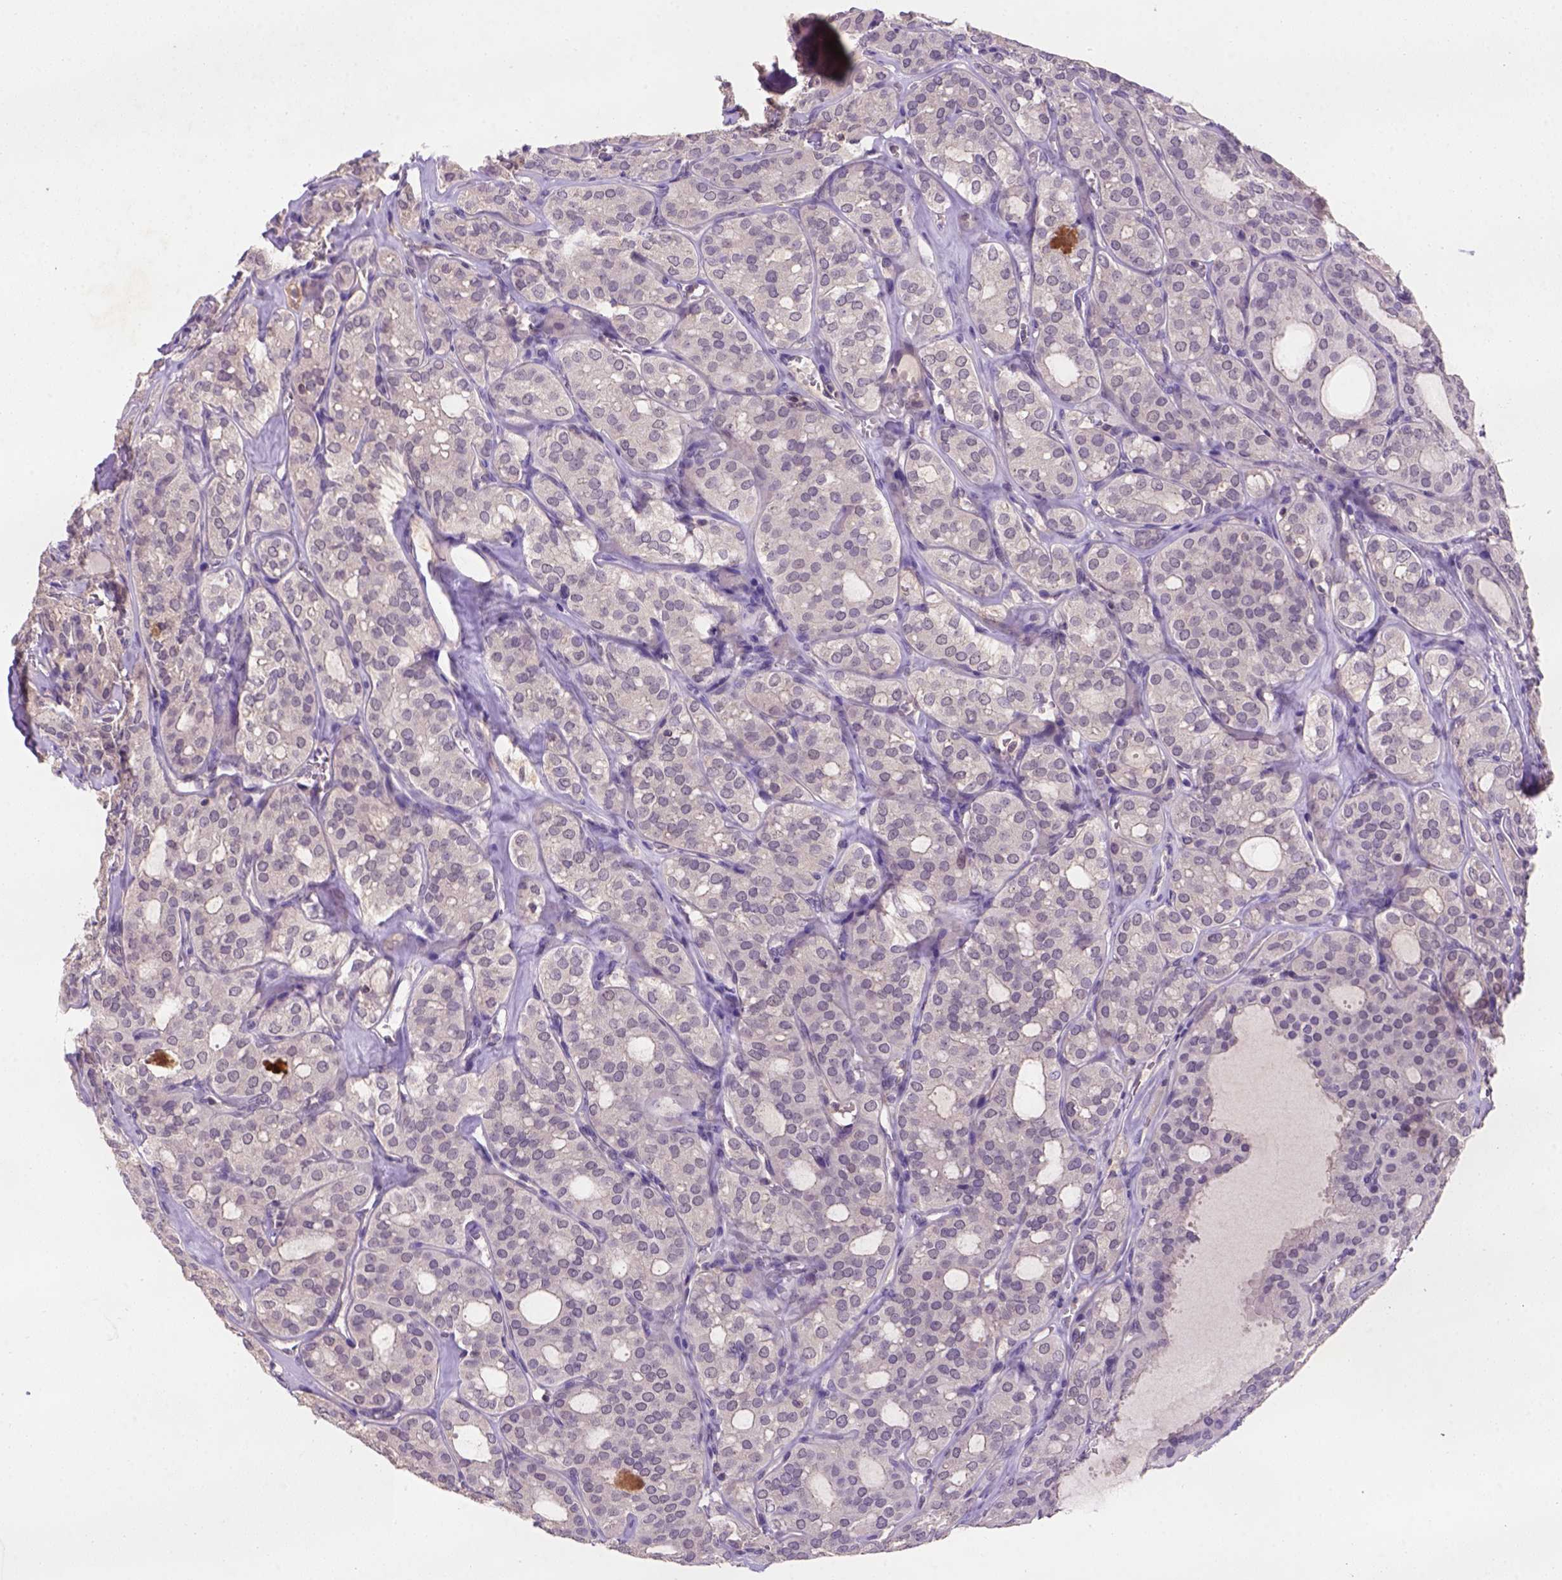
{"staining": {"intensity": "weak", "quantity": ">75%", "location": "cytoplasmic/membranous,nuclear"}, "tissue": "thyroid cancer", "cell_type": "Tumor cells", "image_type": "cancer", "snomed": [{"axis": "morphology", "description": "Follicular adenoma carcinoma, NOS"}, {"axis": "topography", "description": "Thyroid gland"}], "caption": "Thyroid cancer stained for a protein demonstrates weak cytoplasmic/membranous and nuclear positivity in tumor cells. (DAB = brown stain, brightfield microscopy at high magnification).", "gene": "SCML4", "patient": {"sex": "male", "age": 75}}